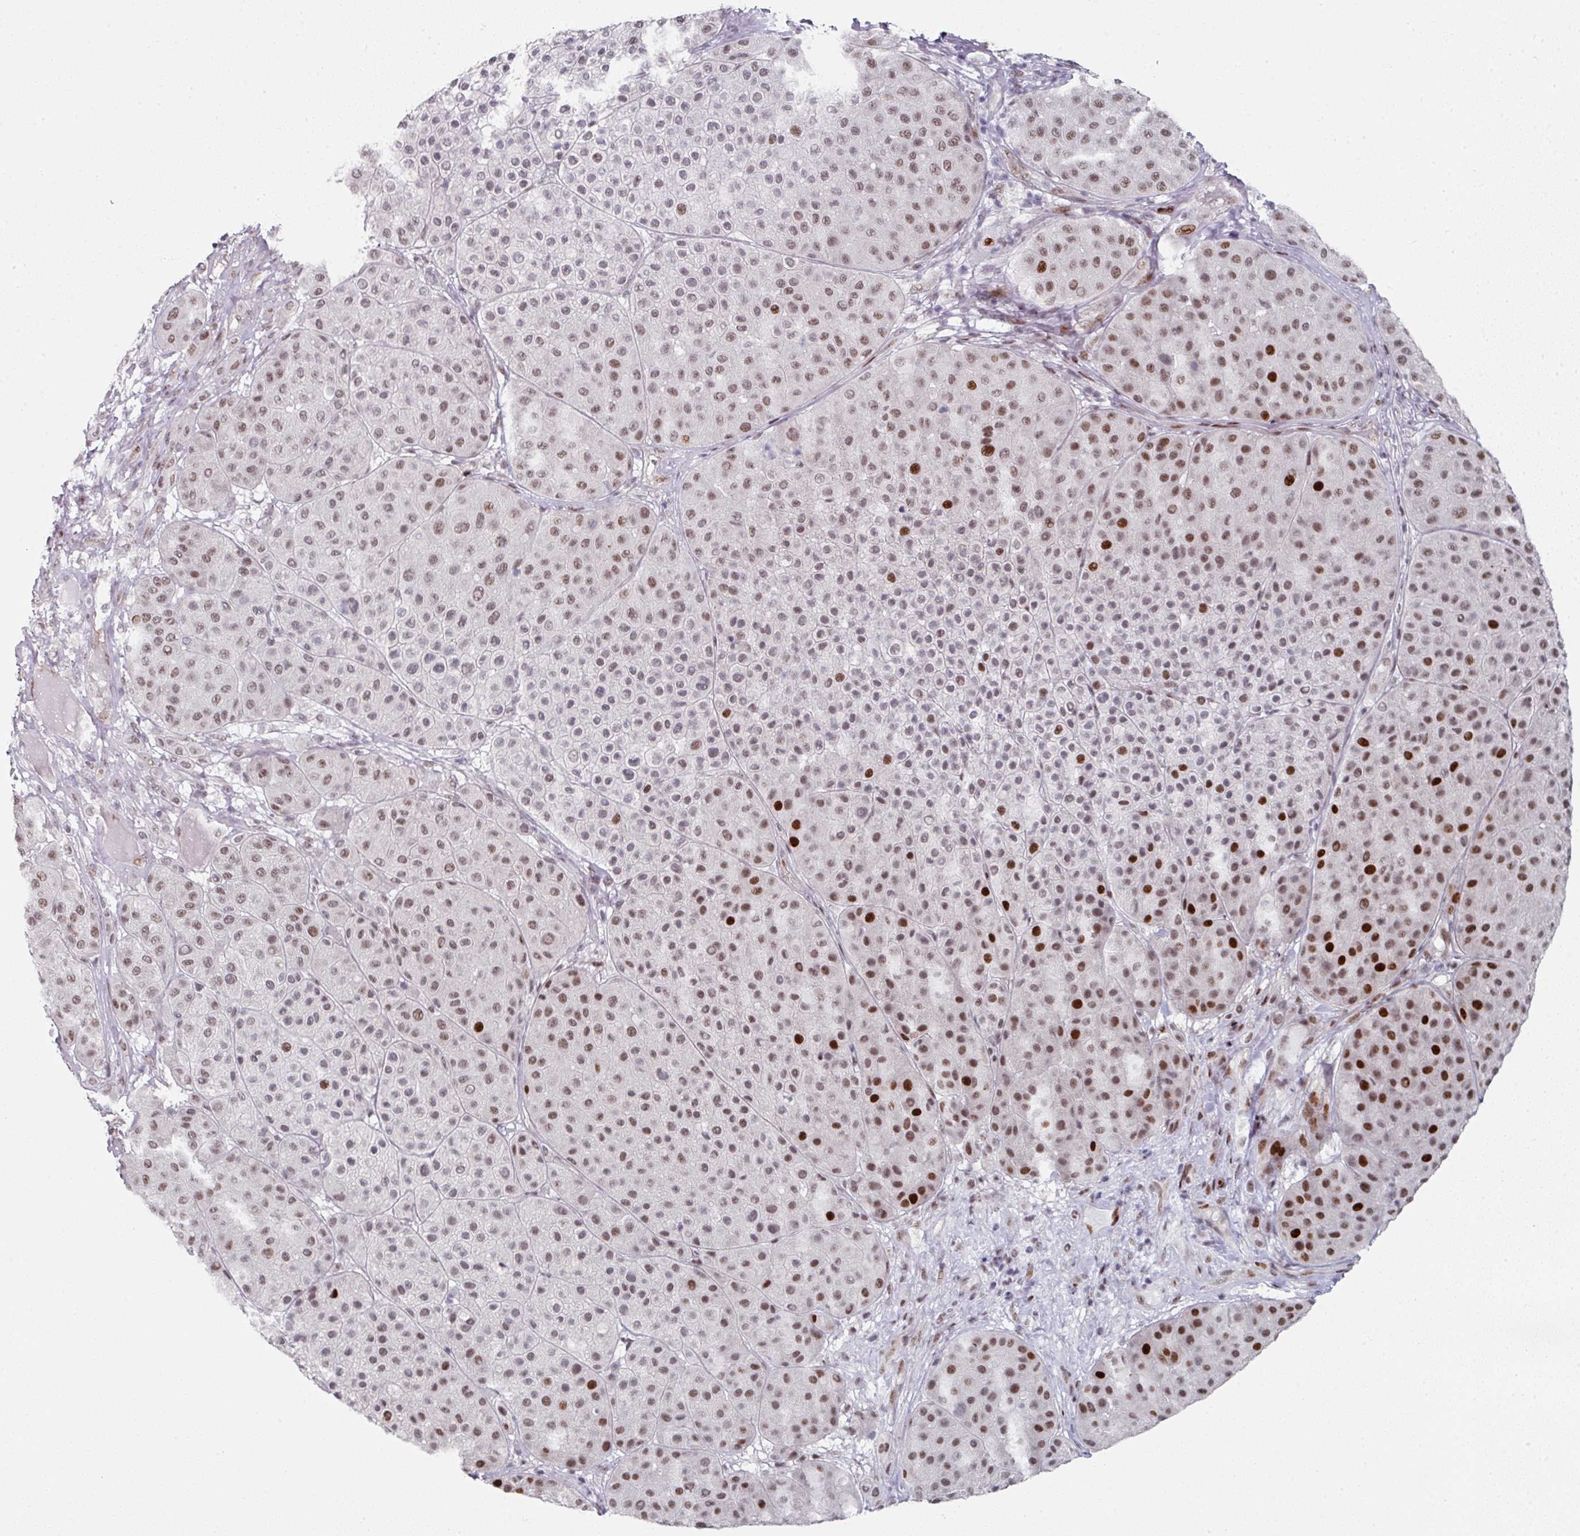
{"staining": {"intensity": "strong", "quantity": "25%-75%", "location": "nuclear"}, "tissue": "melanoma", "cell_type": "Tumor cells", "image_type": "cancer", "snomed": [{"axis": "morphology", "description": "Malignant melanoma, Metastatic site"}, {"axis": "topography", "description": "Smooth muscle"}], "caption": "Human melanoma stained with a protein marker demonstrates strong staining in tumor cells.", "gene": "SF3B5", "patient": {"sex": "male", "age": 41}}